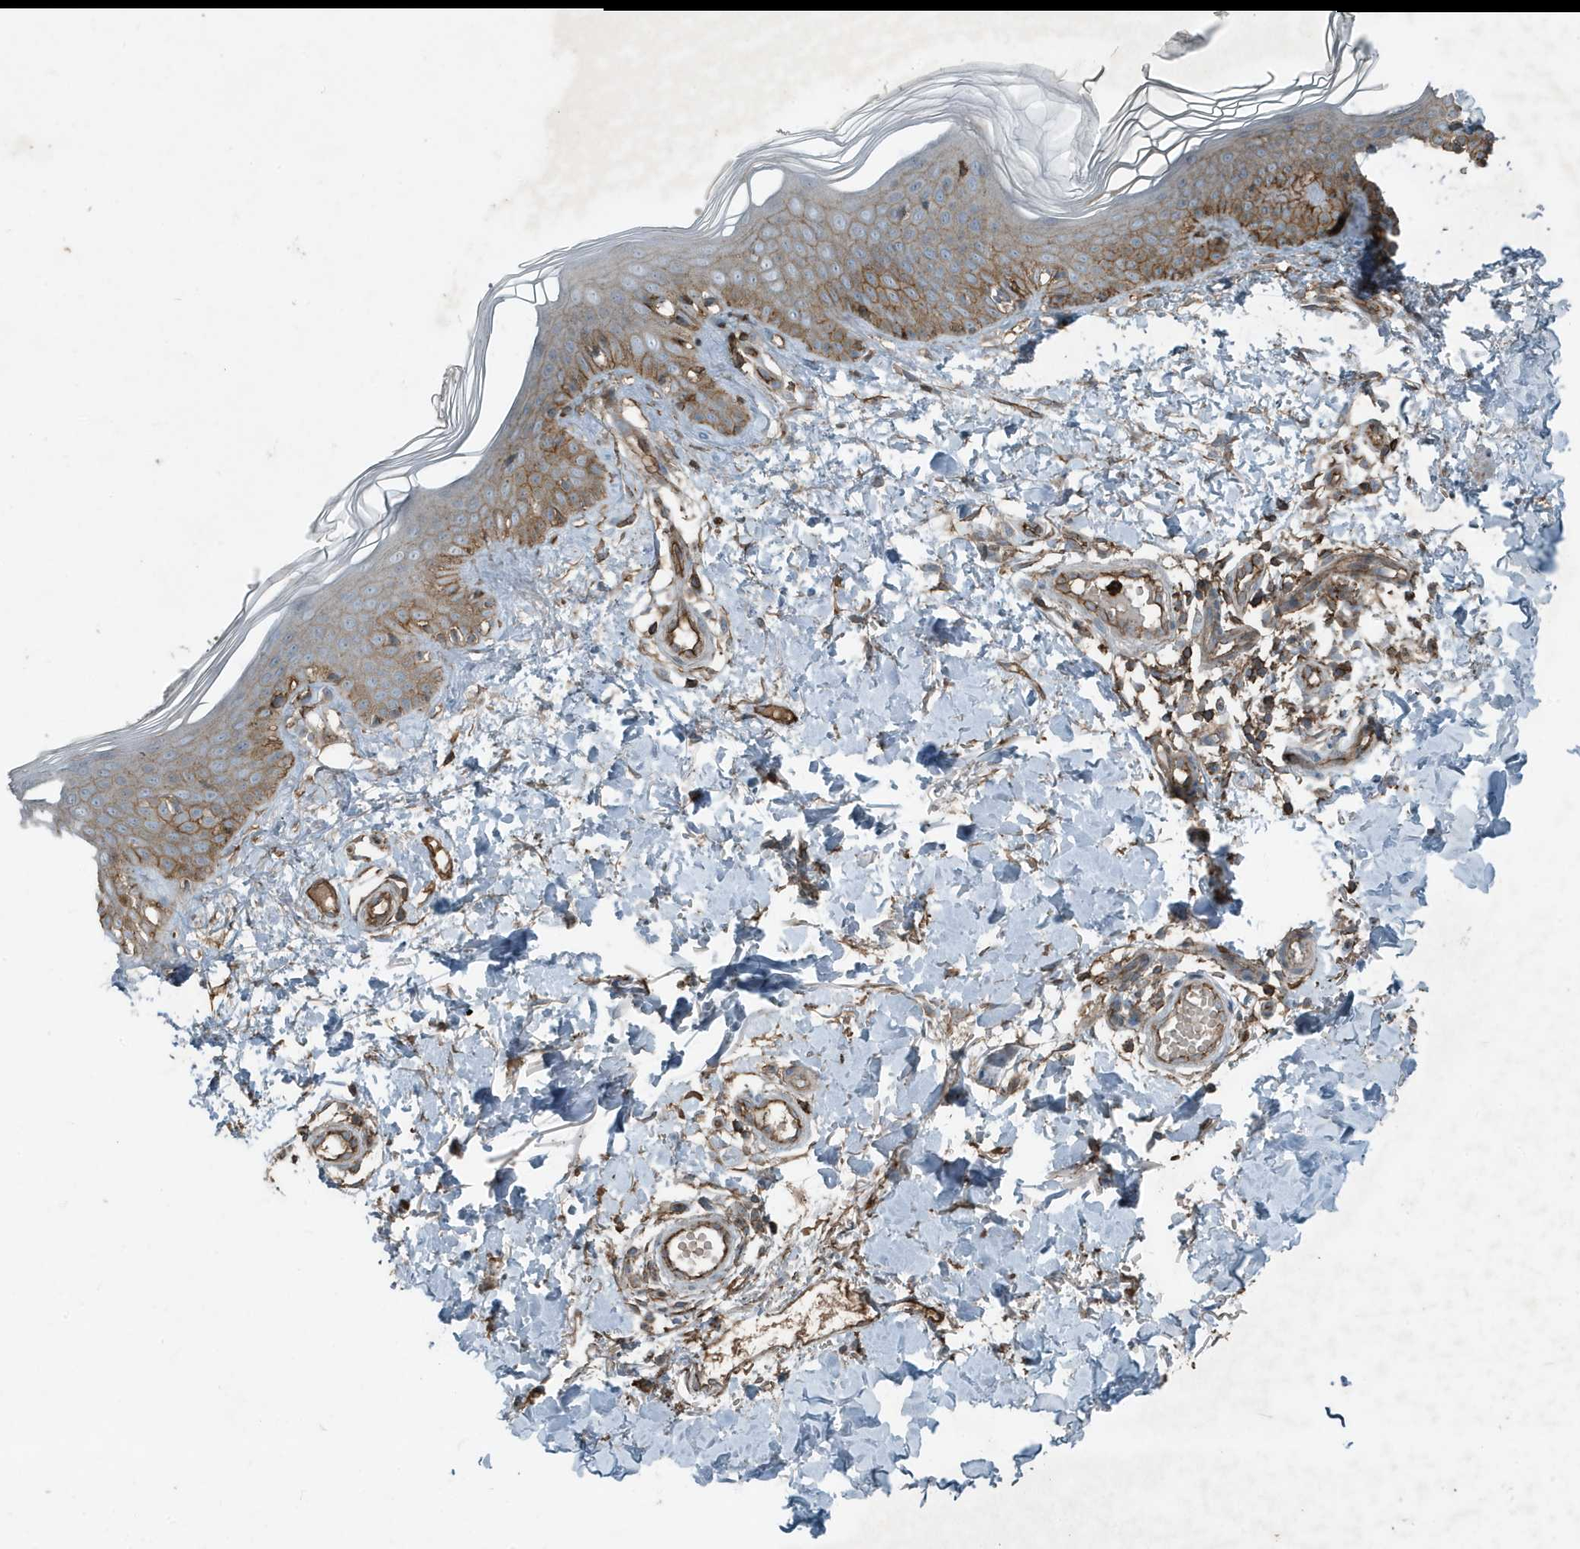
{"staining": {"intensity": "moderate", "quantity": "25%-75%", "location": "cytoplasmic/membranous"}, "tissue": "skin", "cell_type": "Fibroblasts", "image_type": "normal", "snomed": [{"axis": "morphology", "description": "Normal tissue, NOS"}, {"axis": "topography", "description": "Skin"}], "caption": "An immunohistochemistry (IHC) photomicrograph of unremarkable tissue is shown. Protein staining in brown labels moderate cytoplasmic/membranous positivity in skin within fibroblasts.", "gene": "DAPP1", "patient": {"sex": "male", "age": 37}}